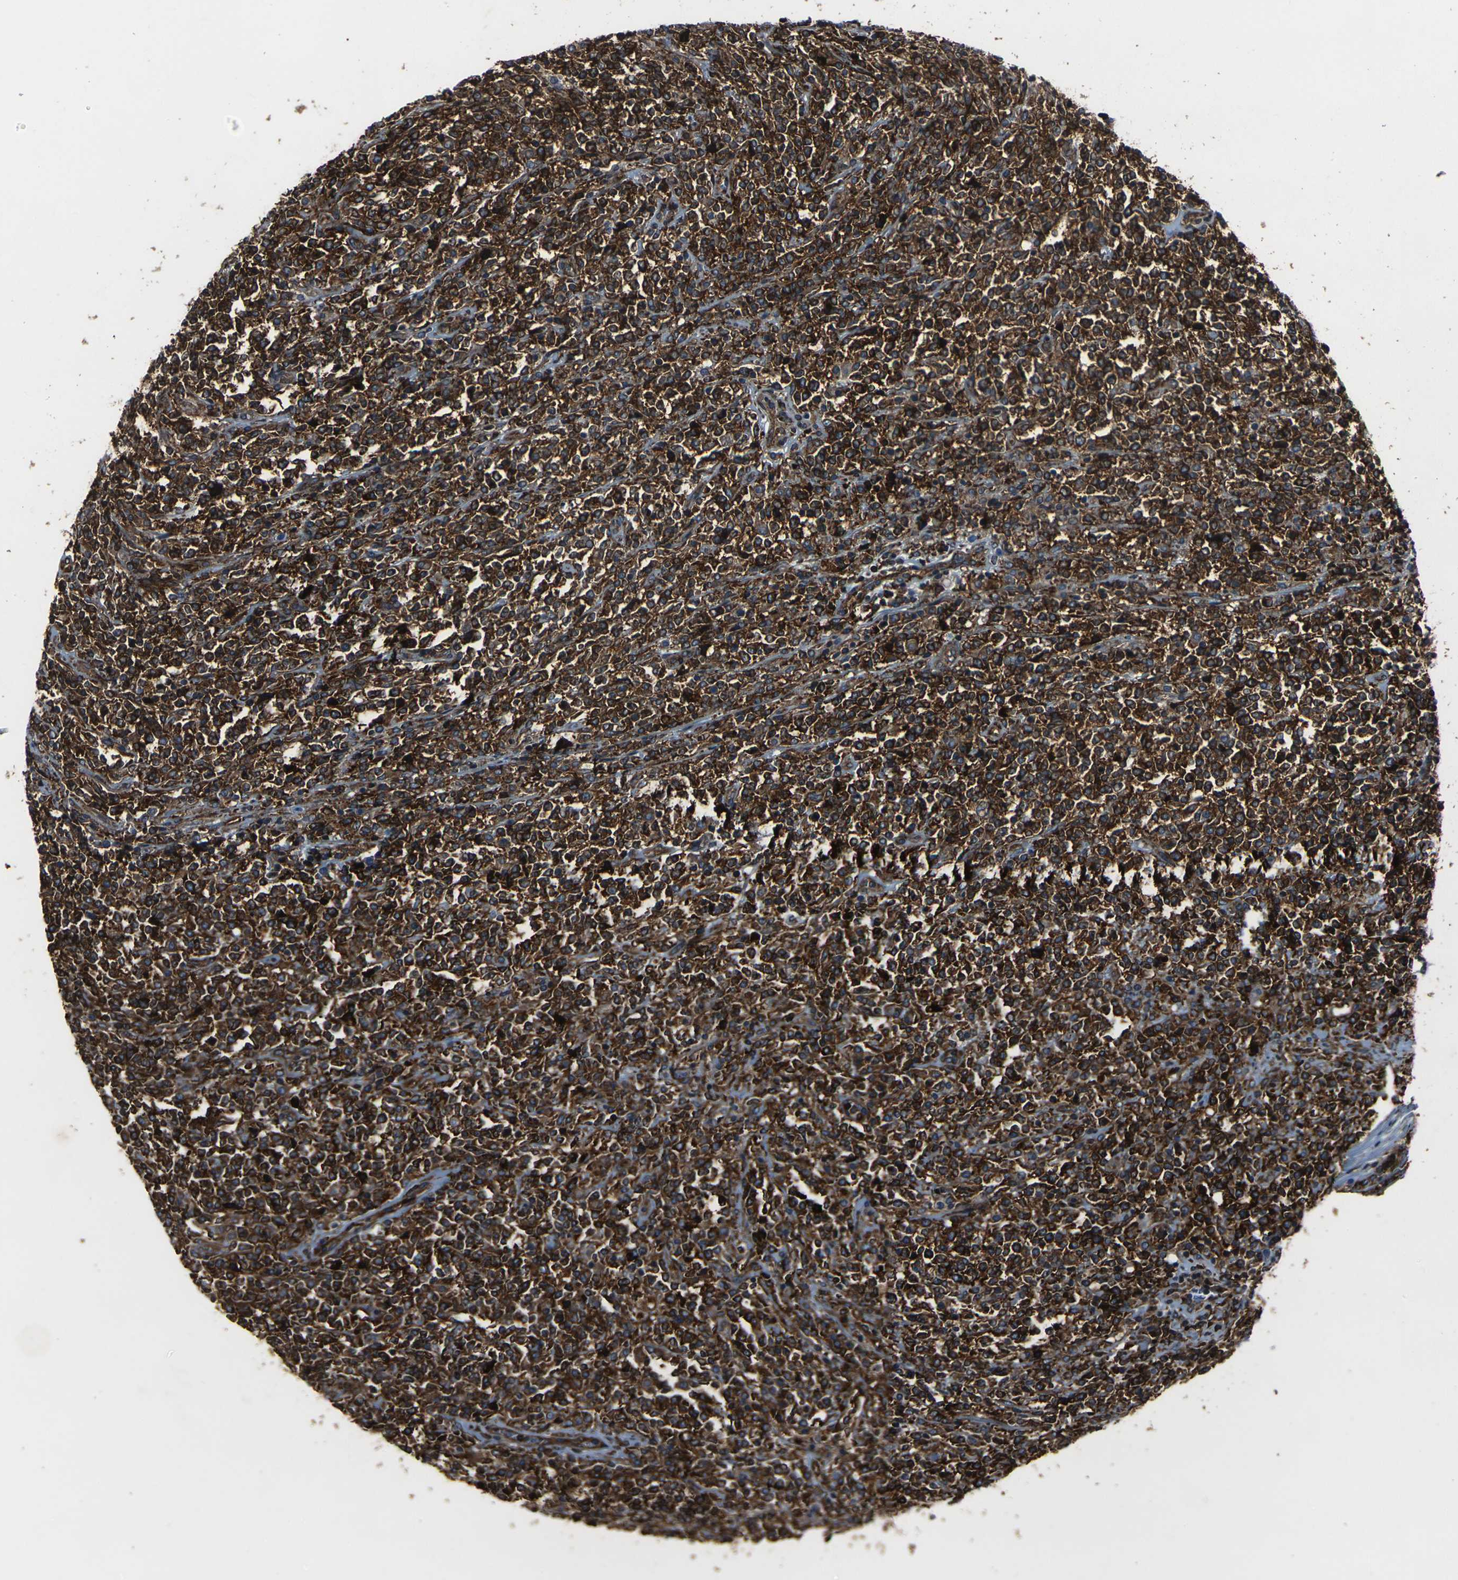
{"staining": {"intensity": "strong", "quantity": ">75%", "location": "cytoplasmic/membranous"}, "tissue": "lymphoma", "cell_type": "Tumor cells", "image_type": "cancer", "snomed": [{"axis": "morphology", "description": "Malignant lymphoma, non-Hodgkin's type, High grade"}, {"axis": "topography", "description": "Soft tissue"}], "caption": "Protein expression analysis of human malignant lymphoma, non-Hodgkin's type (high-grade) reveals strong cytoplasmic/membranous positivity in about >75% of tumor cells.", "gene": "MARCHF2", "patient": {"sex": "male", "age": 18}}